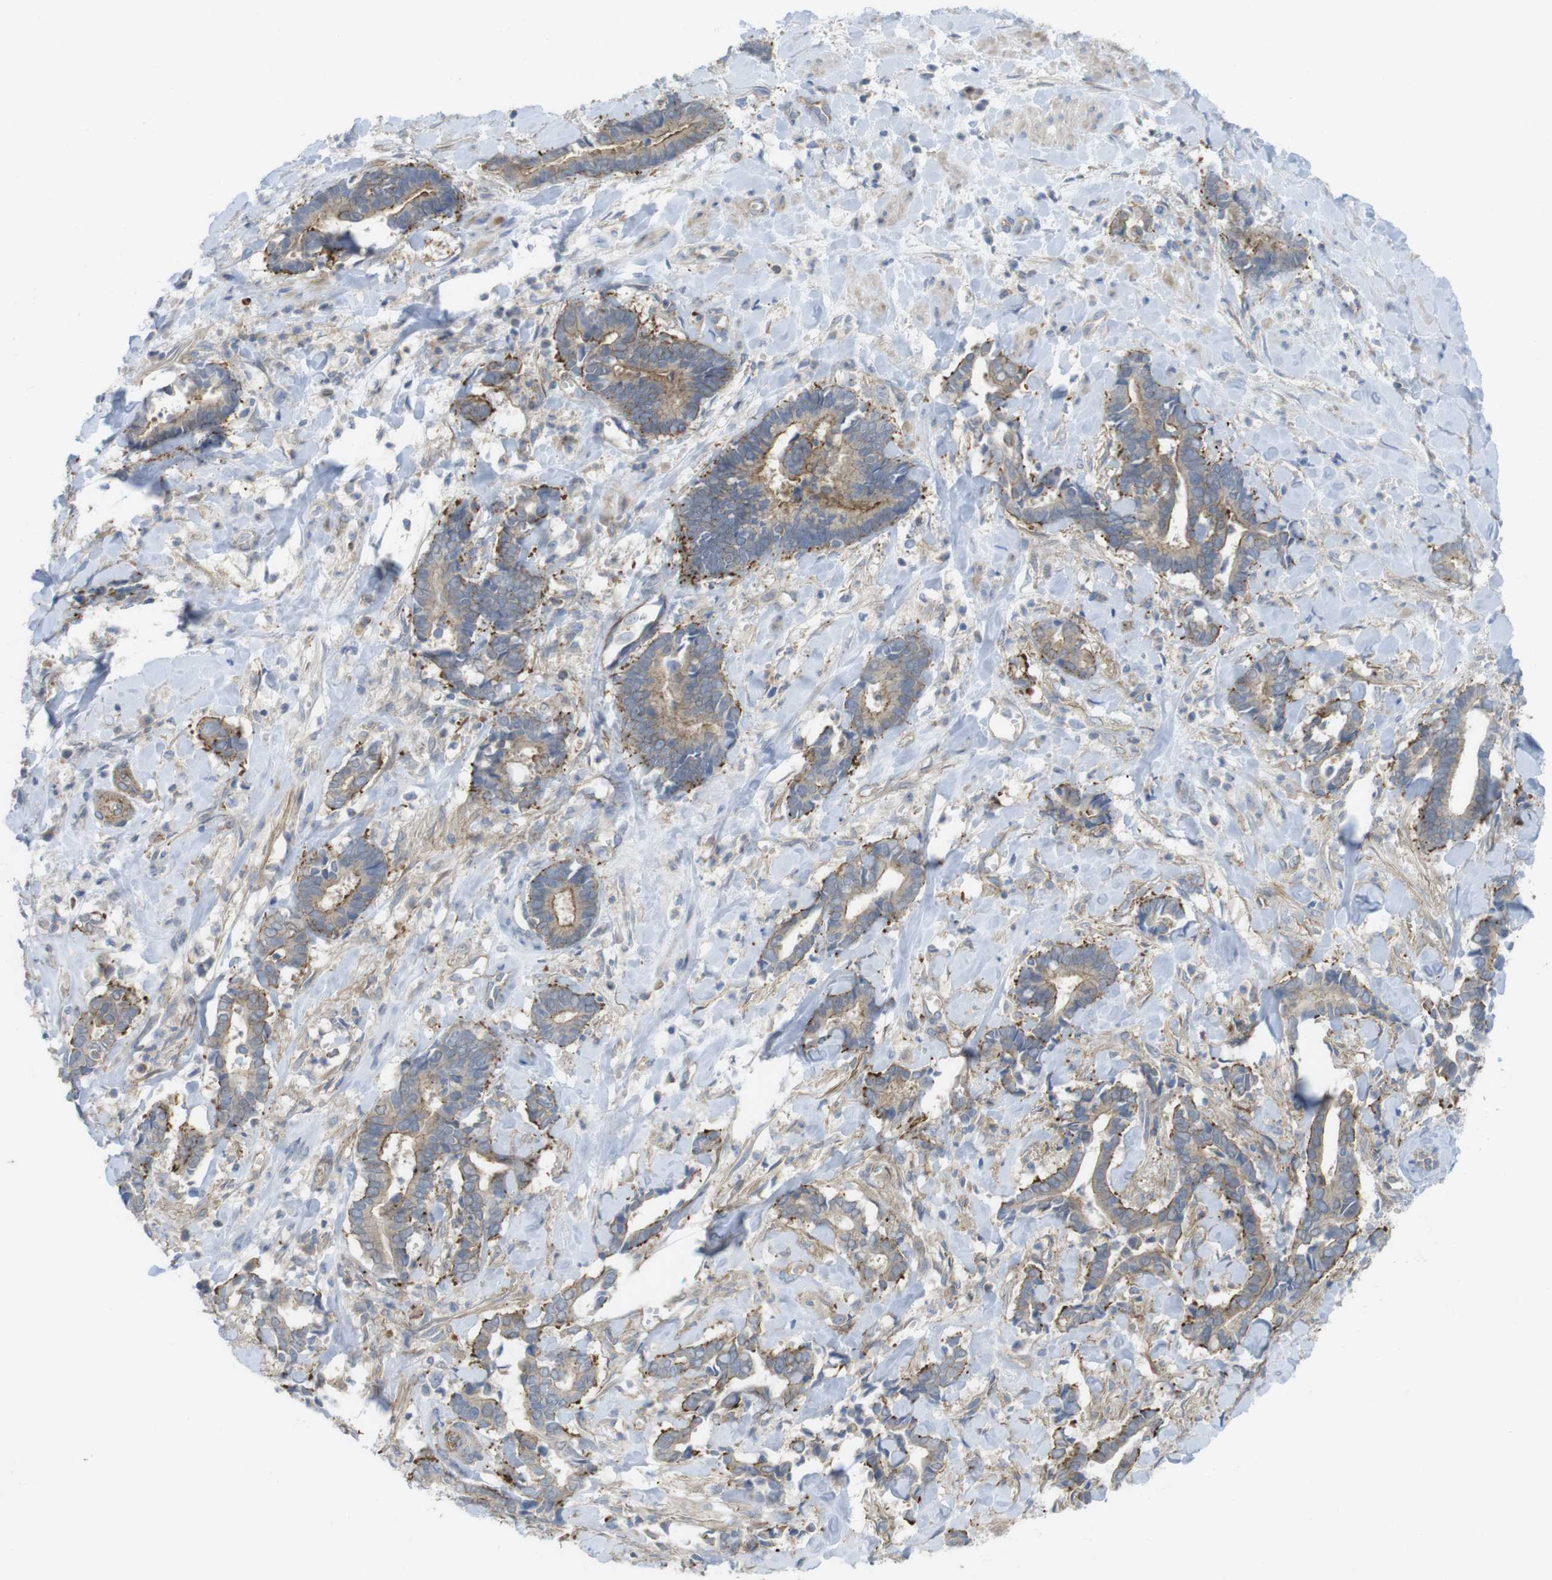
{"staining": {"intensity": "weak", "quantity": ">75%", "location": "cytoplasmic/membranous"}, "tissue": "cervical cancer", "cell_type": "Tumor cells", "image_type": "cancer", "snomed": [{"axis": "morphology", "description": "Adenocarcinoma, NOS"}, {"axis": "topography", "description": "Cervix"}], "caption": "Protein staining displays weak cytoplasmic/membranous positivity in about >75% of tumor cells in cervical cancer. Immunohistochemistry (ihc) stains the protein in brown and the nuclei are stained blue.", "gene": "PREX2", "patient": {"sex": "female", "age": 44}}